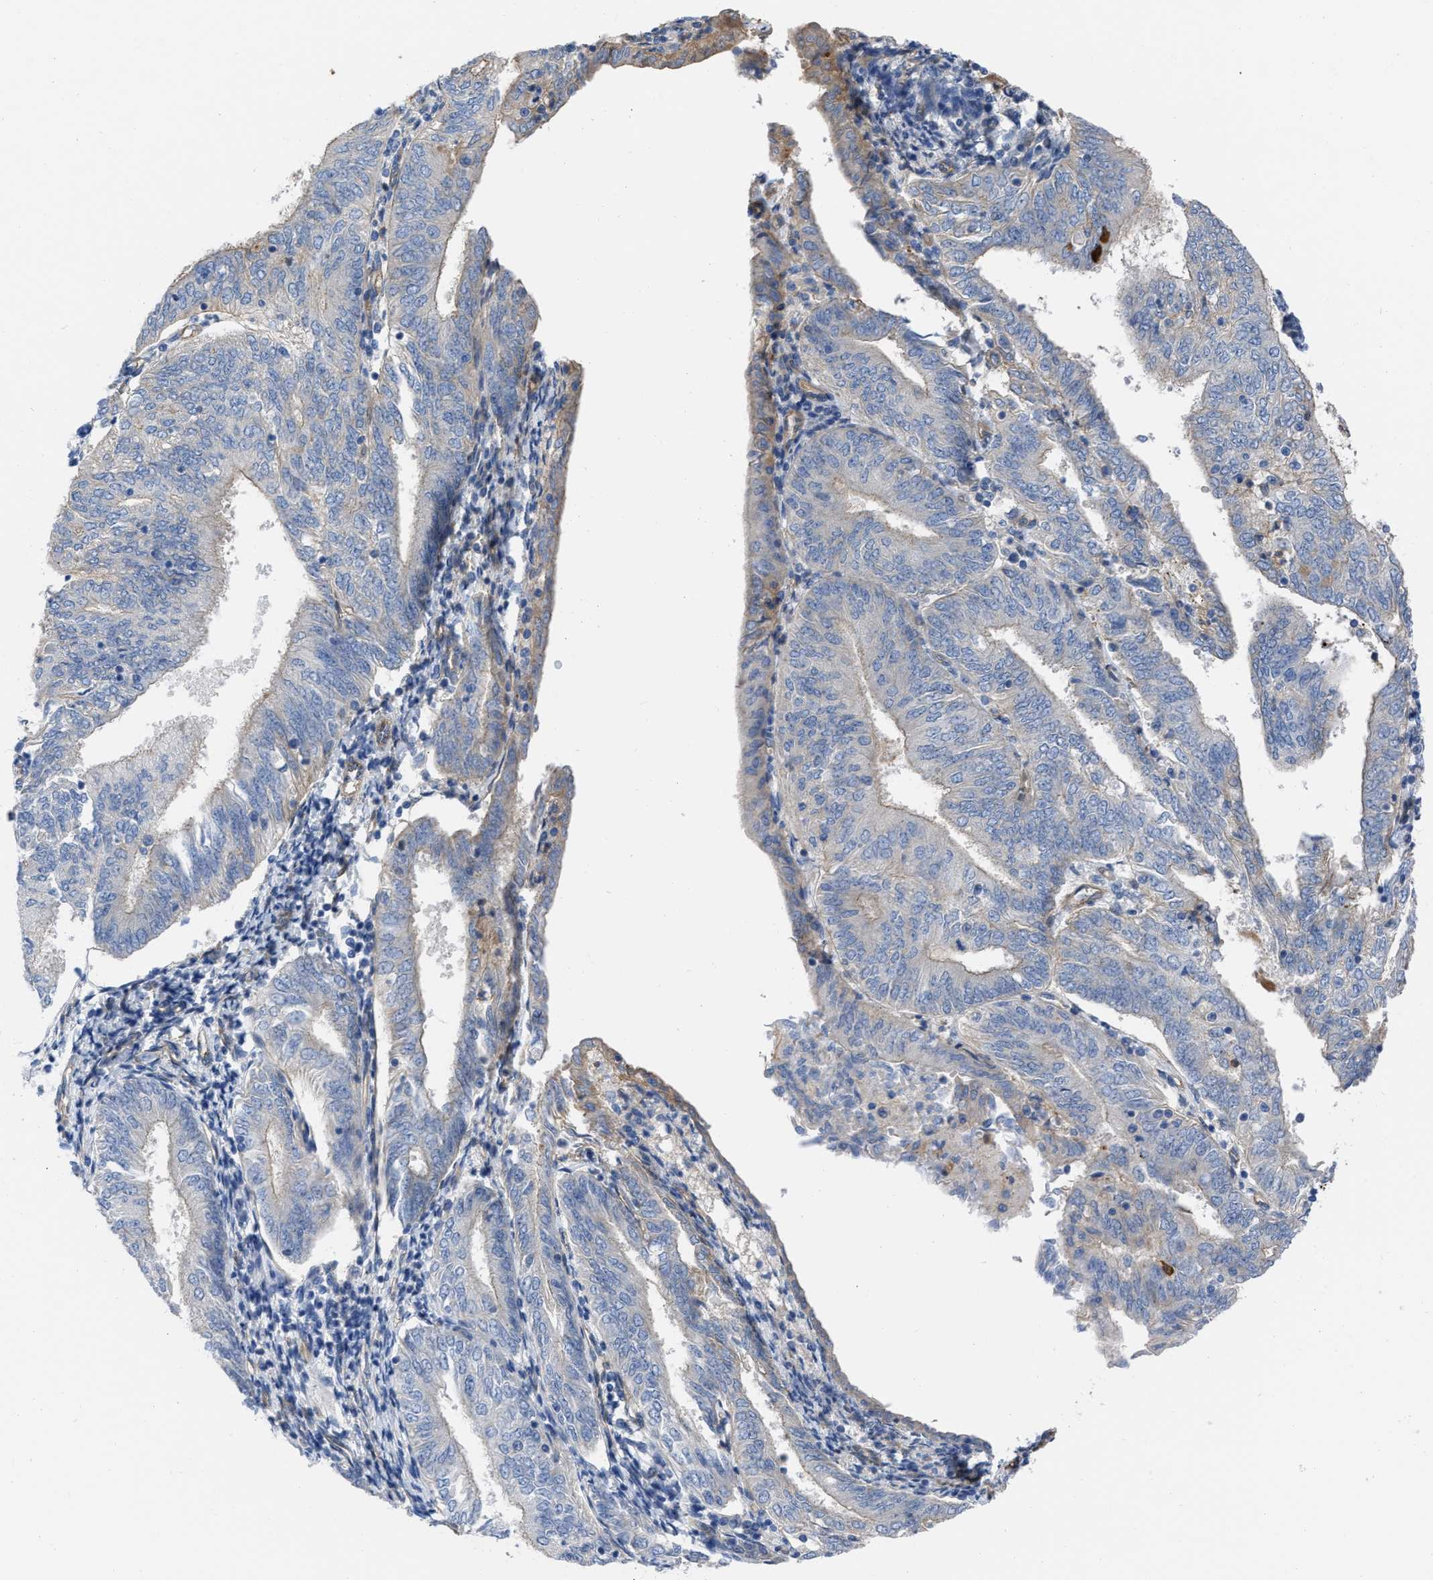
{"staining": {"intensity": "weak", "quantity": "<25%", "location": "cytoplasmic/membranous"}, "tissue": "endometrial cancer", "cell_type": "Tumor cells", "image_type": "cancer", "snomed": [{"axis": "morphology", "description": "Adenocarcinoma, NOS"}, {"axis": "topography", "description": "Endometrium"}], "caption": "The micrograph exhibits no significant positivity in tumor cells of endometrial cancer.", "gene": "TRIOBP", "patient": {"sex": "female", "age": 58}}